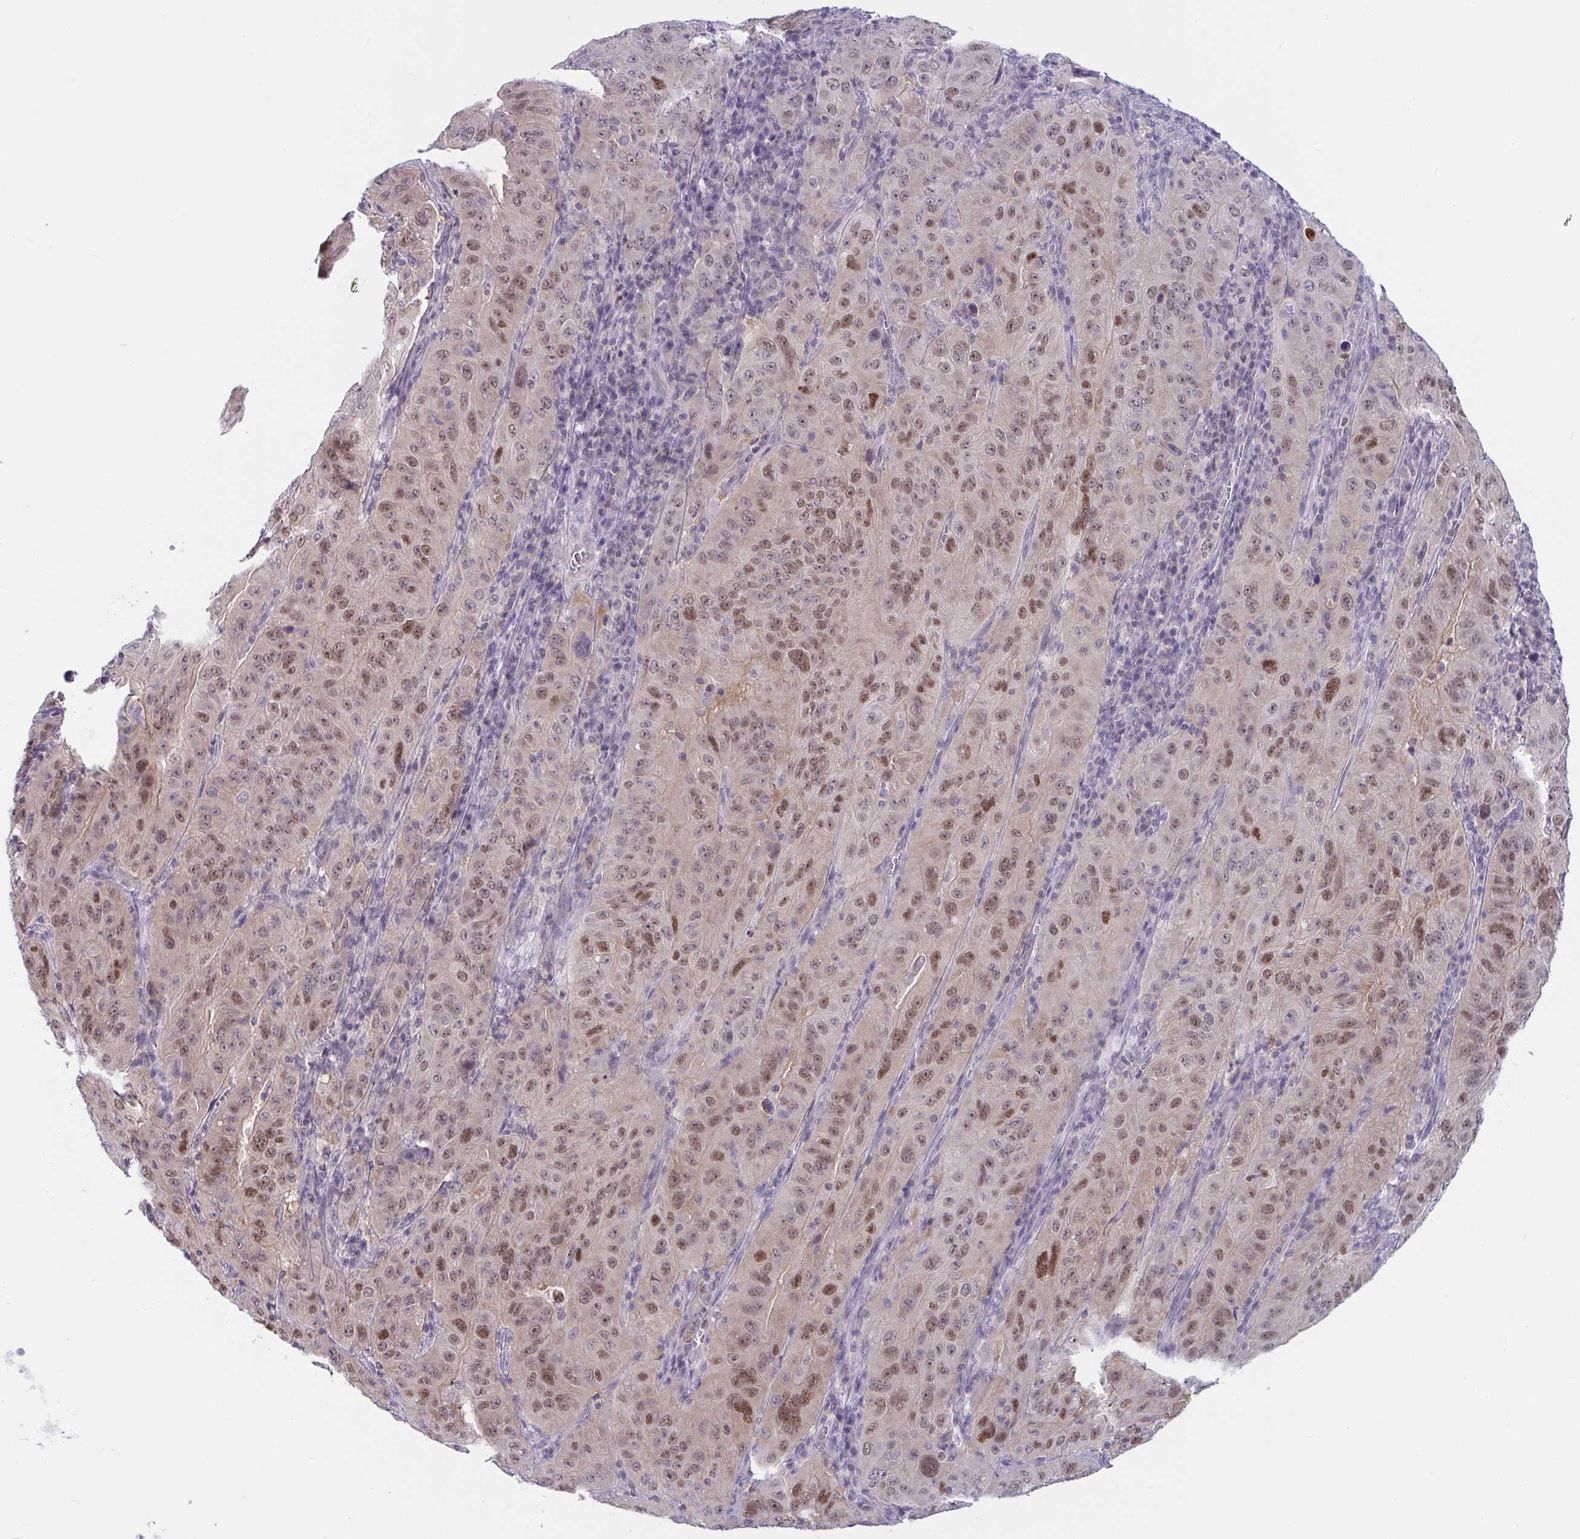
{"staining": {"intensity": "moderate", "quantity": "25%-75%", "location": "nuclear"}, "tissue": "pancreatic cancer", "cell_type": "Tumor cells", "image_type": "cancer", "snomed": [{"axis": "morphology", "description": "Adenocarcinoma, NOS"}, {"axis": "topography", "description": "Pancreas"}], "caption": "This is a micrograph of immunohistochemistry staining of pancreatic cancer (adenocarcinoma), which shows moderate expression in the nuclear of tumor cells.", "gene": "TSN", "patient": {"sex": "male", "age": 63}}